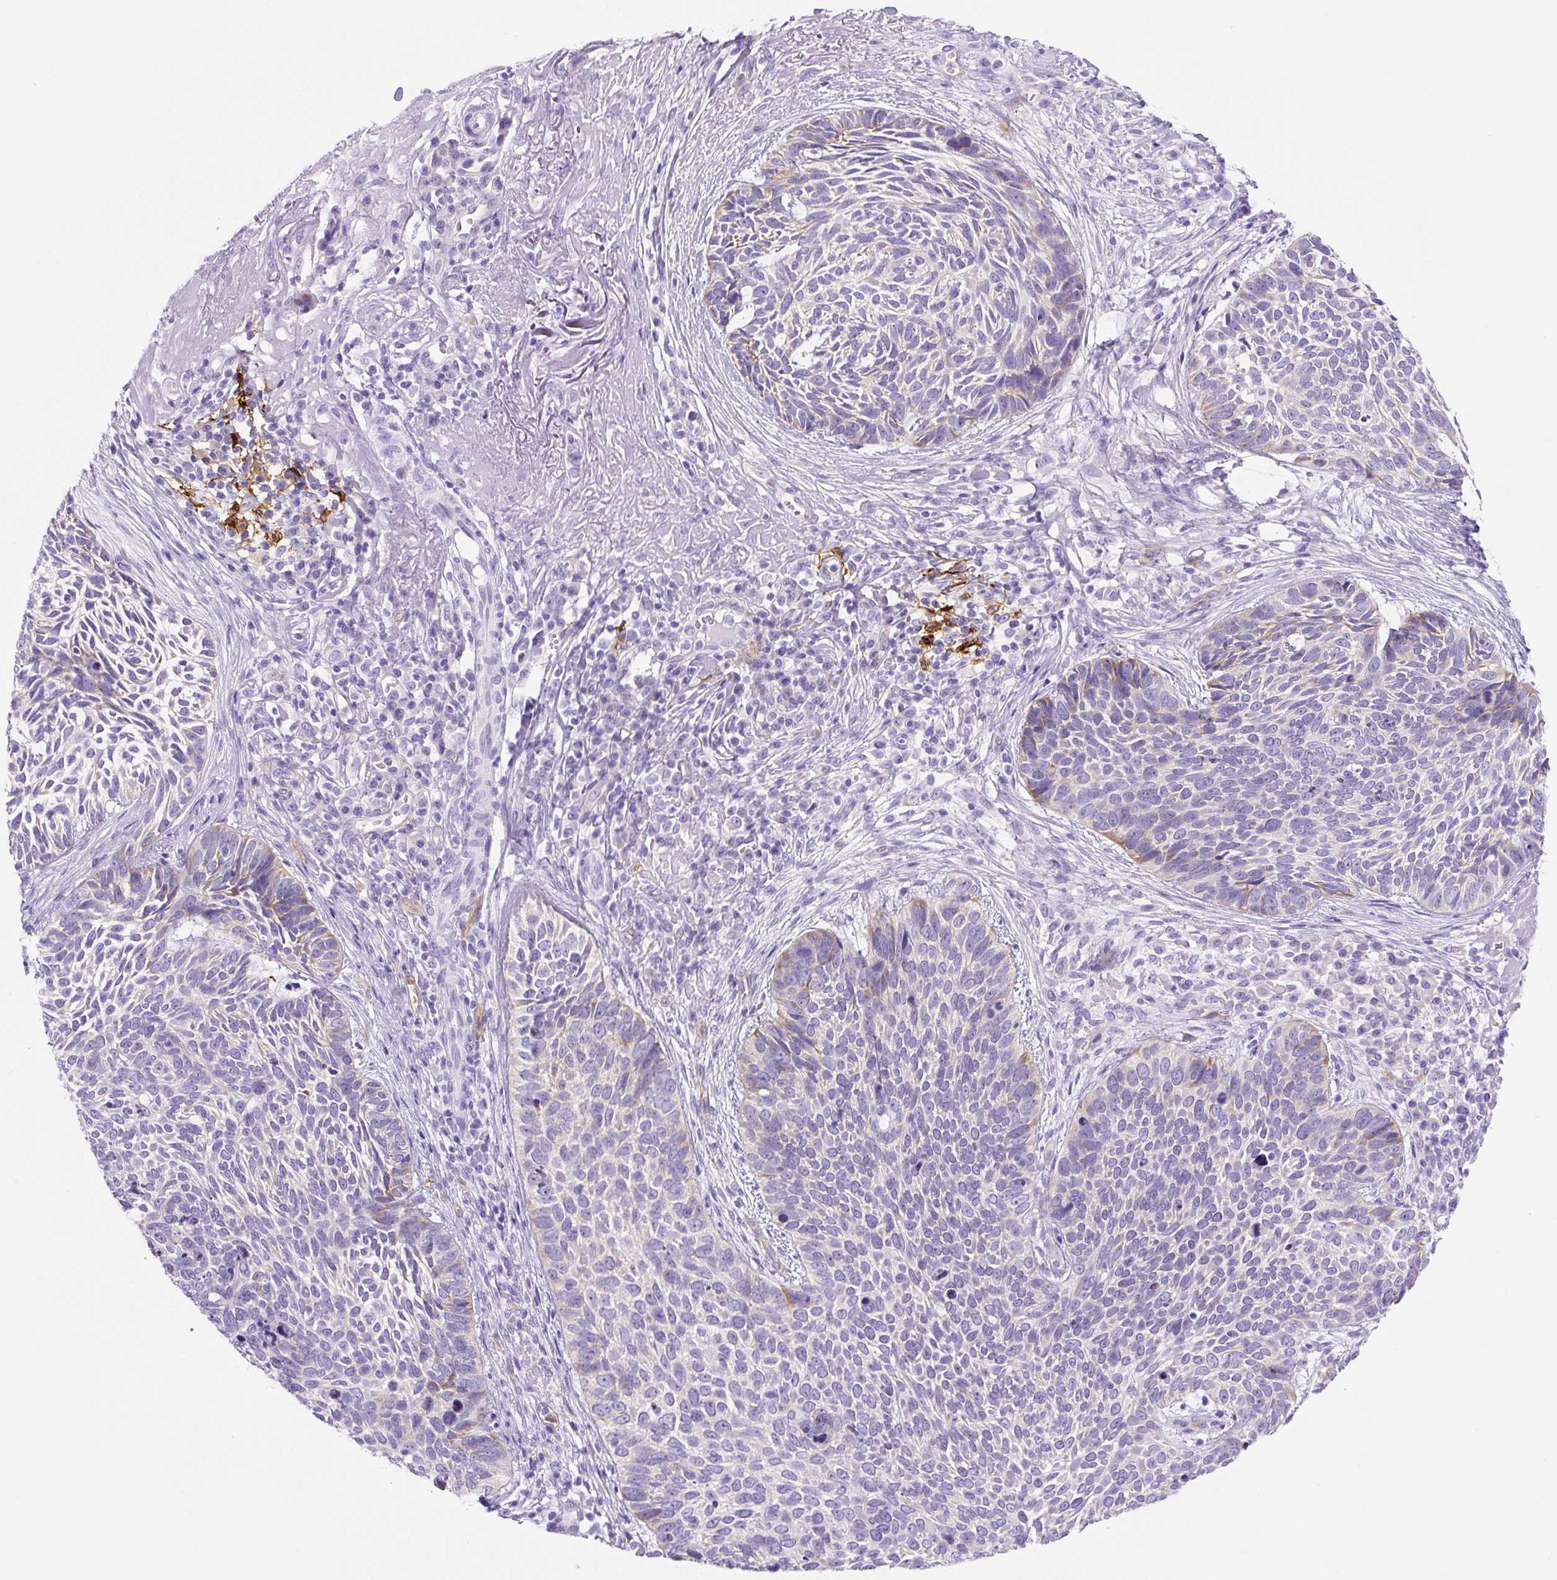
{"staining": {"intensity": "weak", "quantity": "<25%", "location": "cytoplasmic/membranous"}, "tissue": "skin cancer", "cell_type": "Tumor cells", "image_type": "cancer", "snomed": [{"axis": "morphology", "description": "Basal cell carcinoma"}, {"axis": "topography", "description": "Skin"}, {"axis": "topography", "description": "Skin of face"}], "caption": "Immunohistochemical staining of skin basal cell carcinoma reveals no significant staining in tumor cells.", "gene": "ASB4", "patient": {"sex": "female", "age": 95}}